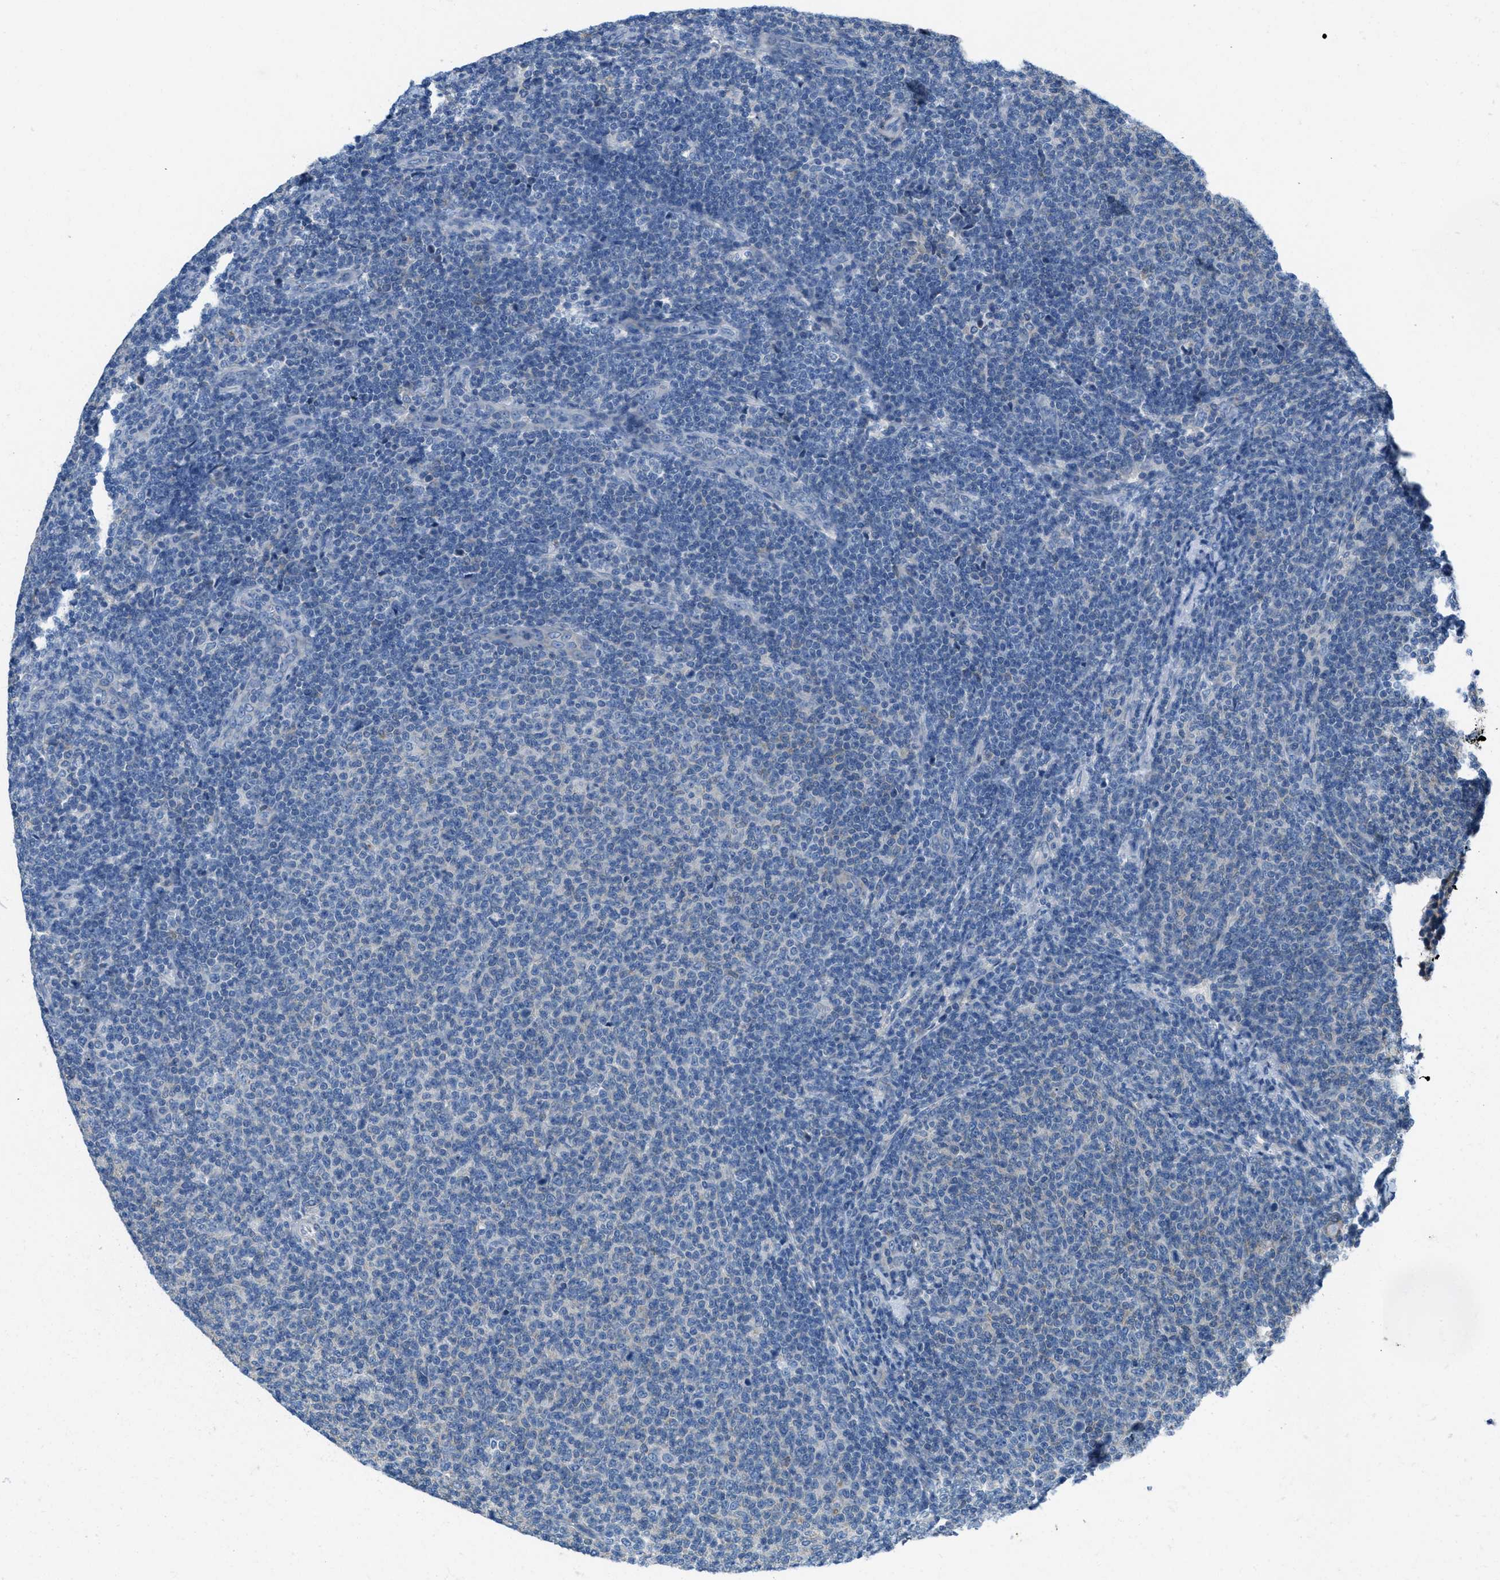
{"staining": {"intensity": "negative", "quantity": "none", "location": "none"}, "tissue": "lymphoma", "cell_type": "Tumor cells", "image_type": "cancer", "snomed": [{"axis": "morphology", "description": "Malignant lymphoma, non-Hodgkin's type, Low grade"}, {"axis": "topography", "description": "Lymph node"}], "caption": "The micrograph demonstrates no staining of tumor cells in lymphoma. The staining is performed using DAB brown chromogen with nuclei counter-stained in using hematoxylin.", "gene": "MAPRE2", "patient": {"sex": "male", "age": 66}}